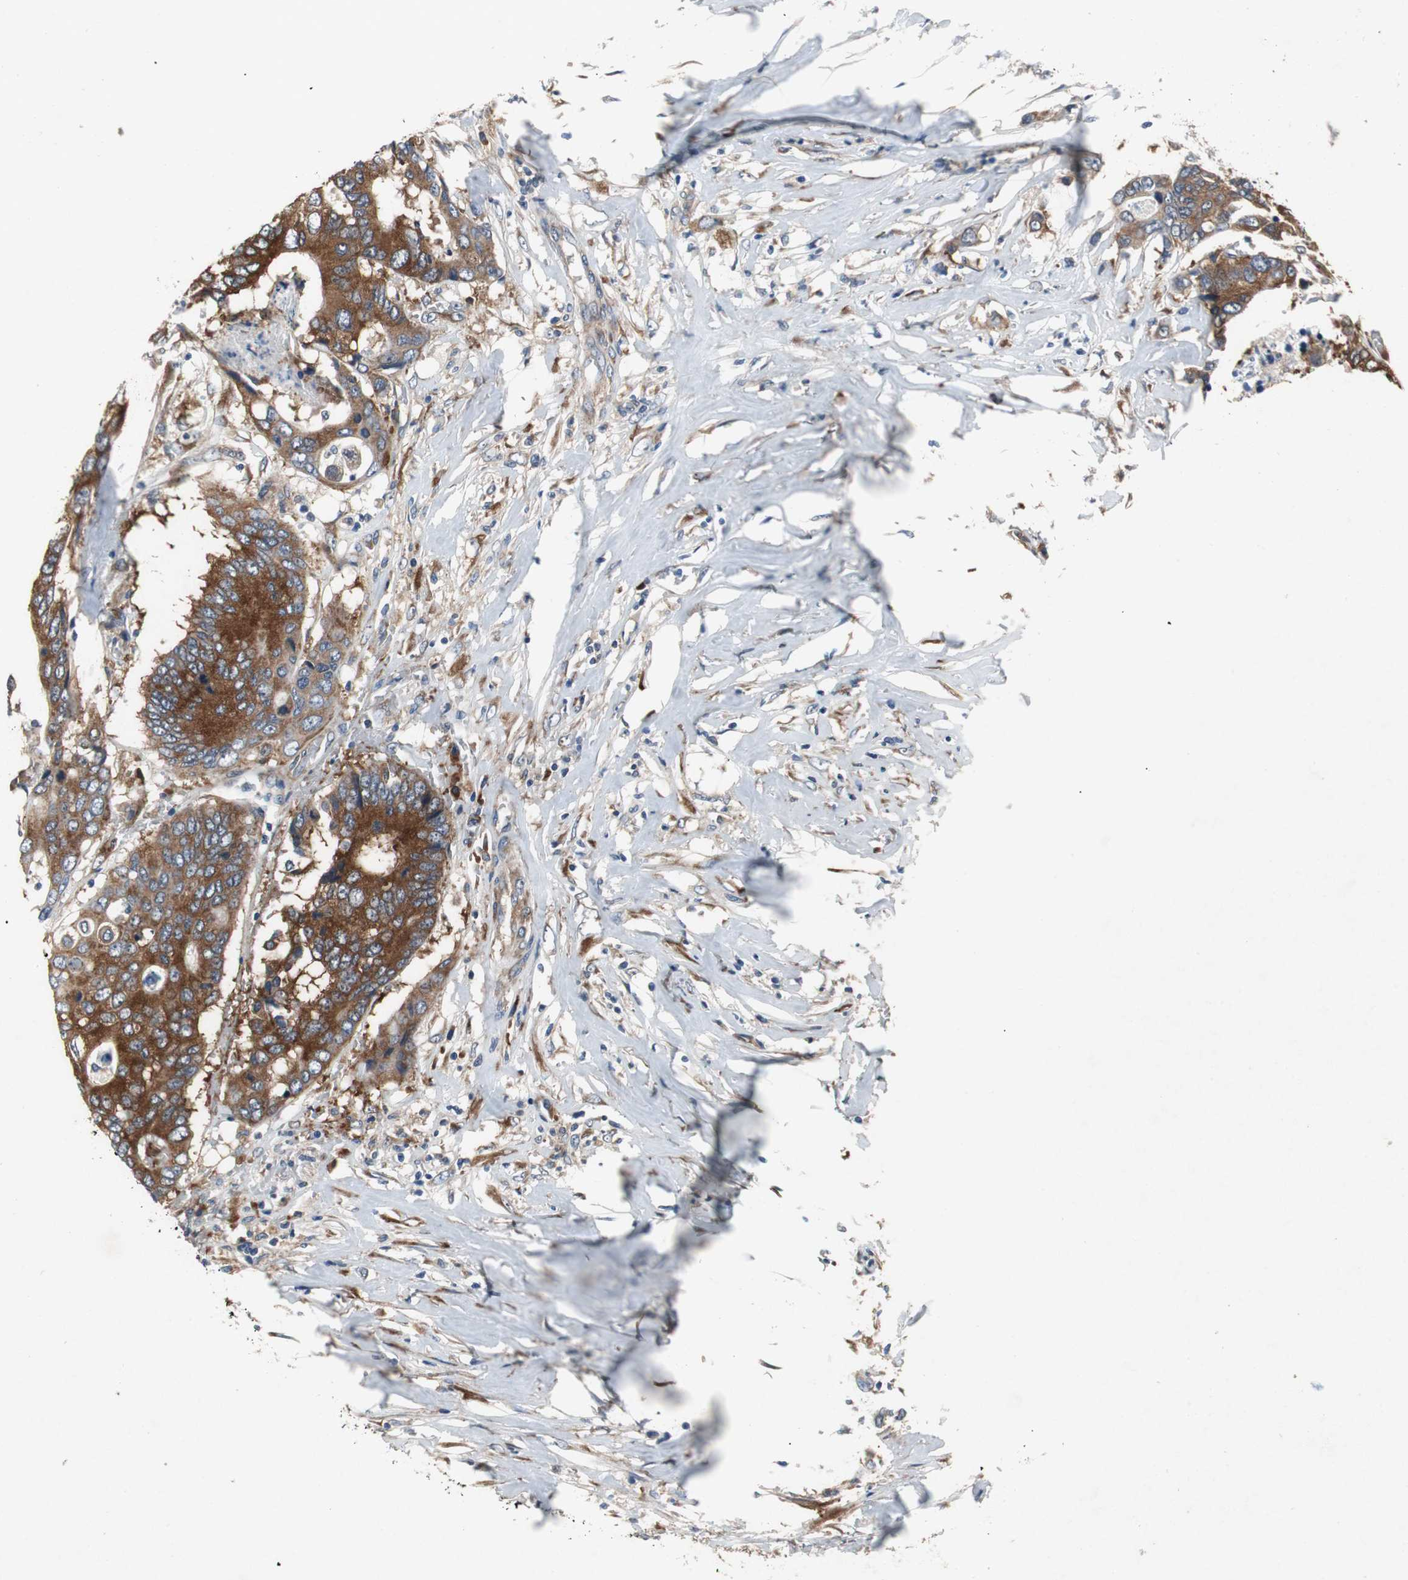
{"staining": {"intensity": "strong", "quantity": ">75%", "location": "cytoplasmic/membranous"}, "tissue": "colorectal cancer", "cell_type": "Tumor cells", "image_type": "cancer", "snomed": [{"axis": "morphology", "description": "Adenocarcinoma, NOS"}, {"axis": "topography", "description": "Rectum"}], "caption": "This is a micrograph of immunohistochemistry (IHC) staining of colorectal adenocarcinoma, which shows strong positivity in the cytoplasmic/membranous of tumor cells.", "gene": "RPL35", "patient": {"sex": "male", "age": 55}}